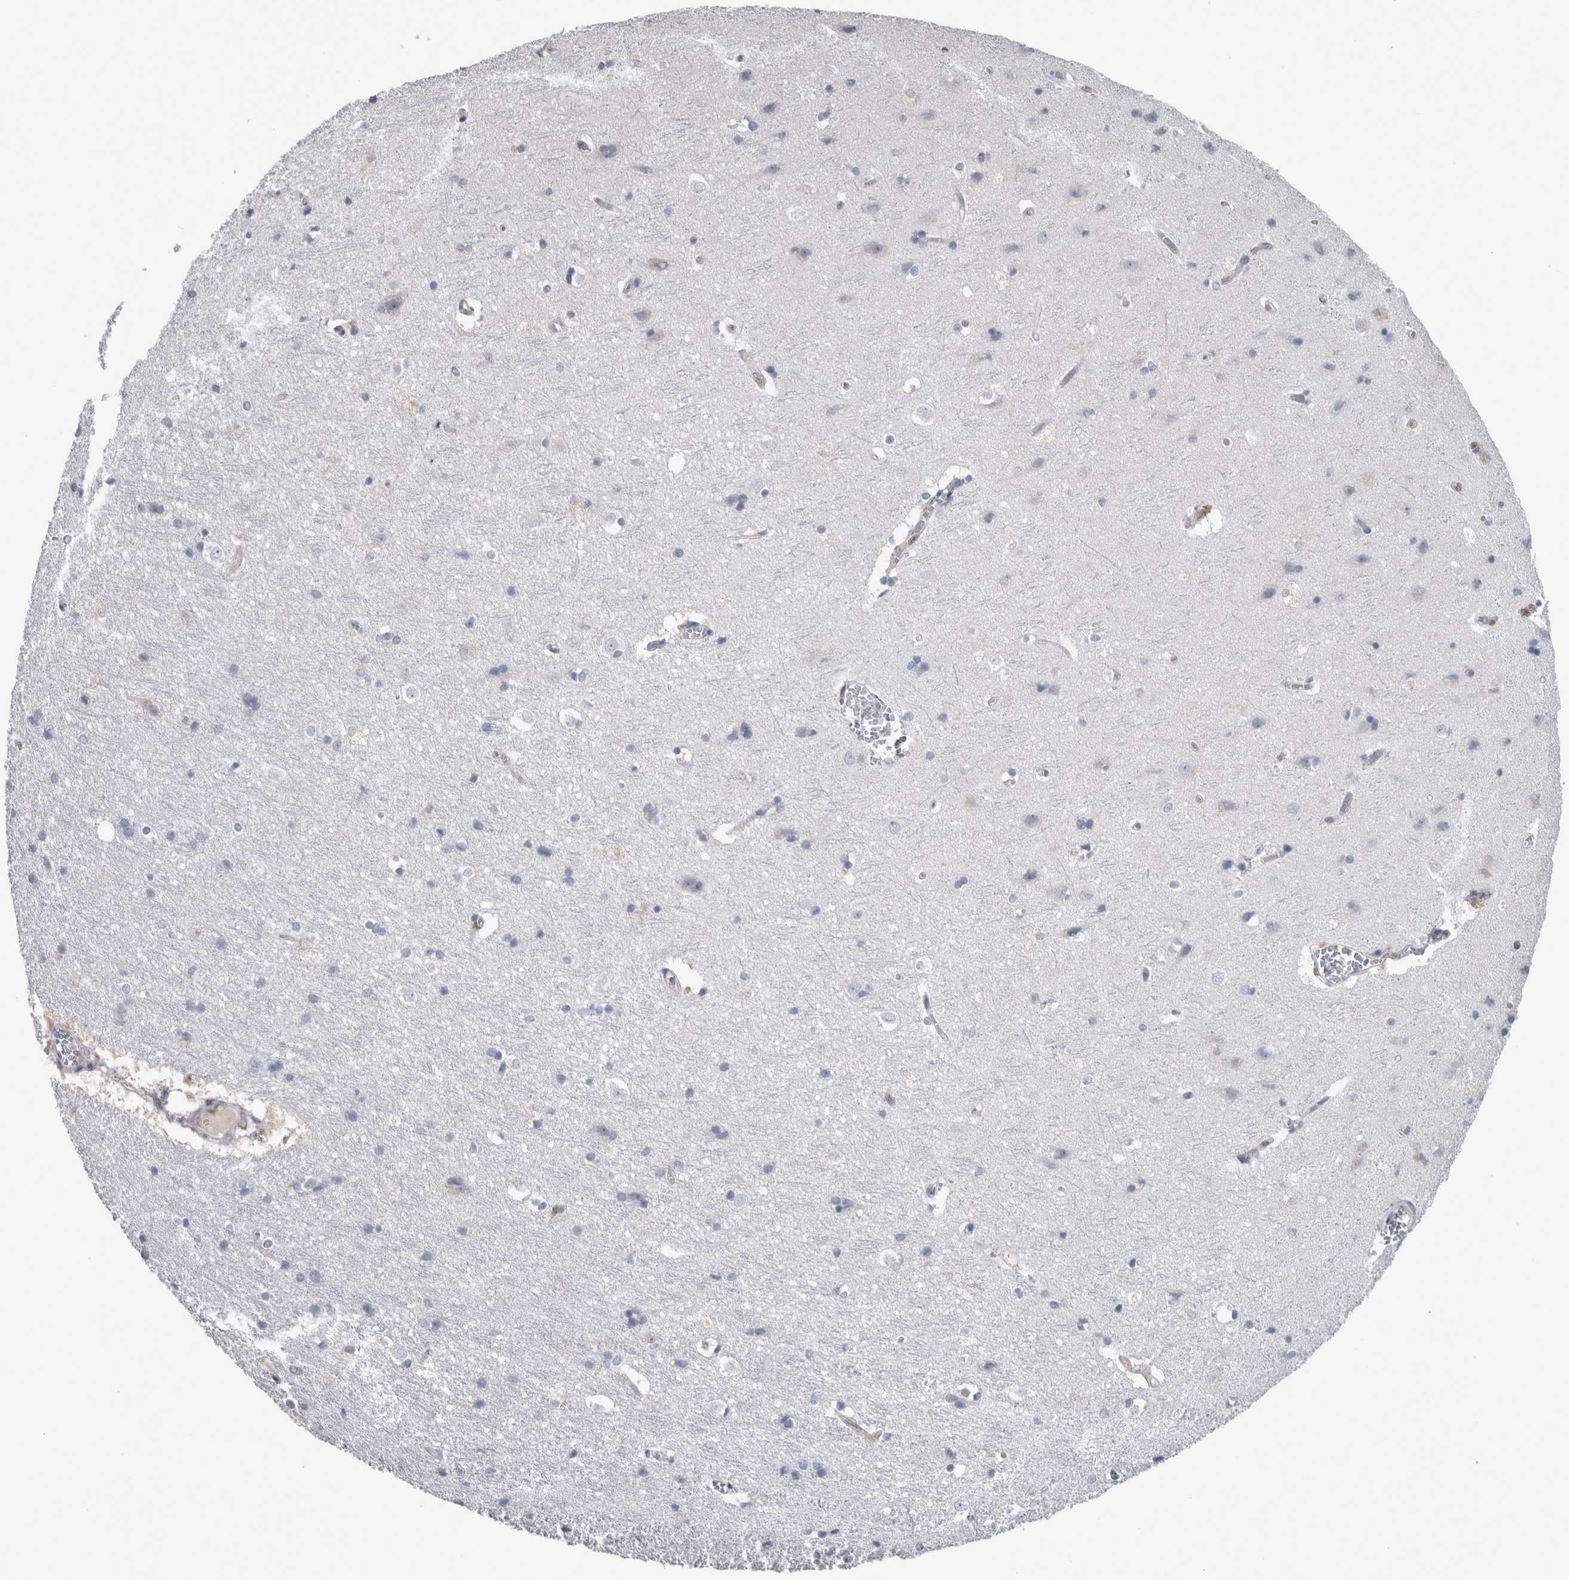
{"staining": {"intensity": "weak", "quantity": ">75%", "location": "cytoplasmic/membranous"}, "tissue": "cerebral cortex", "cell_type": "Endothelial cells", "image_type": "normal", "snomed": [{"axis": "morphology", "description": "Normal tissue, NOS"}, {"axis": "topography", "description": "Cerebral cortex"}], "caption": "Immunohistochemical staining of benign human cerebral cortex reveals >75% levels of weak cytoplasmic/membranous protein staining in about >75% of endothelial cells.", "gene": "NAPRT", "patient": {"sex": "male", "age": 54}}